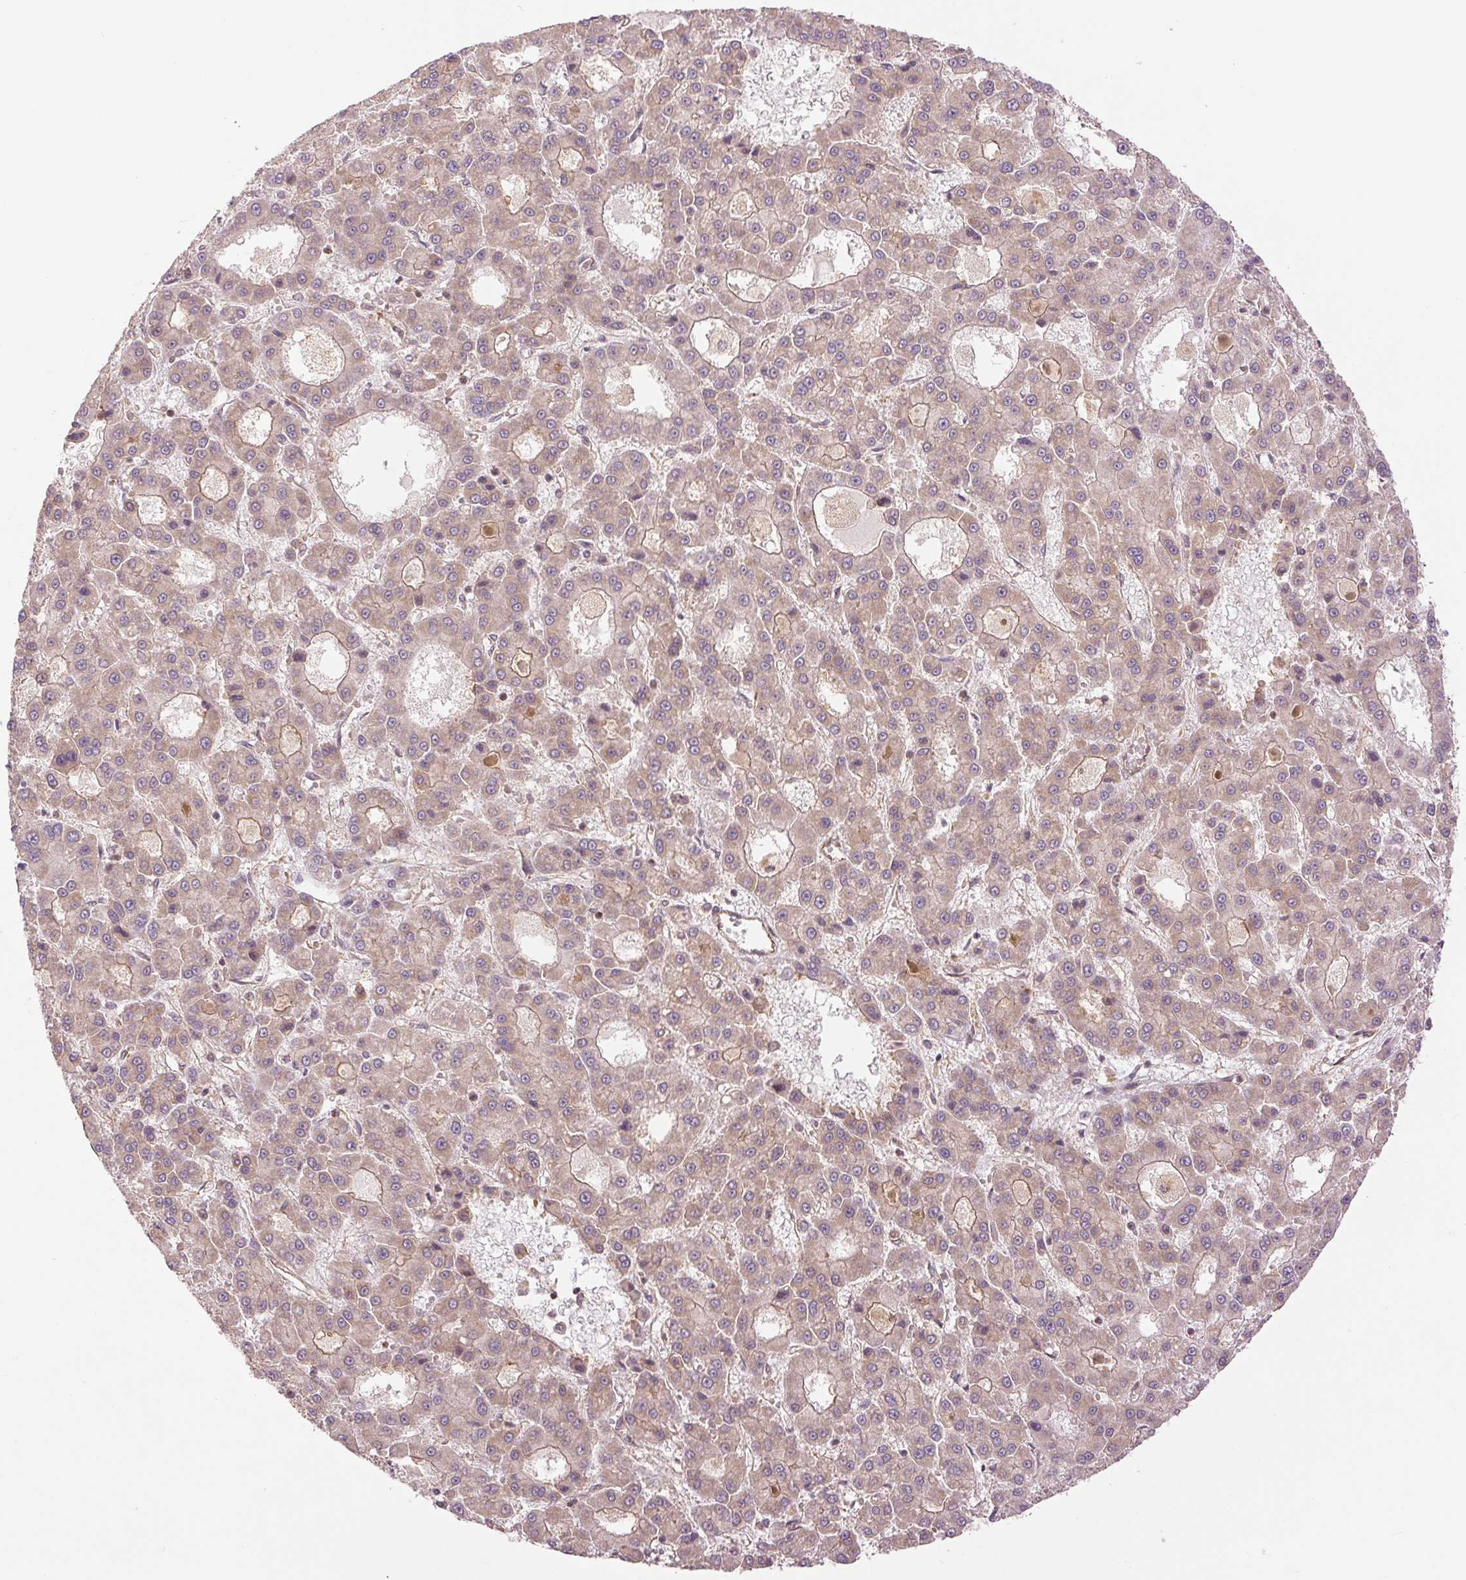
{"staining": {"intensity": "weak", "quantity": "<25%", "location": "cytoplasmic/membranous"}, "tissue": "liver cancer", "cell_type": "Tumor cells", "image_type": "cancer", "snomed": [{"axis": "morphology", "description": "Carcinoma, Hepatocellular, NOS"}, {"axis": "topography", "description": "Liver"}], "caption": "Immunohistochemical staining of human liver cancer (hepatocellular carcinoma) demonstrates no significant expression in tumor cells. (Stains: DAB (3,3'-diaminobenzidine) immunohistochemistry with hematoxylin counter stain, Microscopy: brightfield microscopy at high magnification).", "gene": "STARD7", "patient": {"sex": "male", "age": 70}}